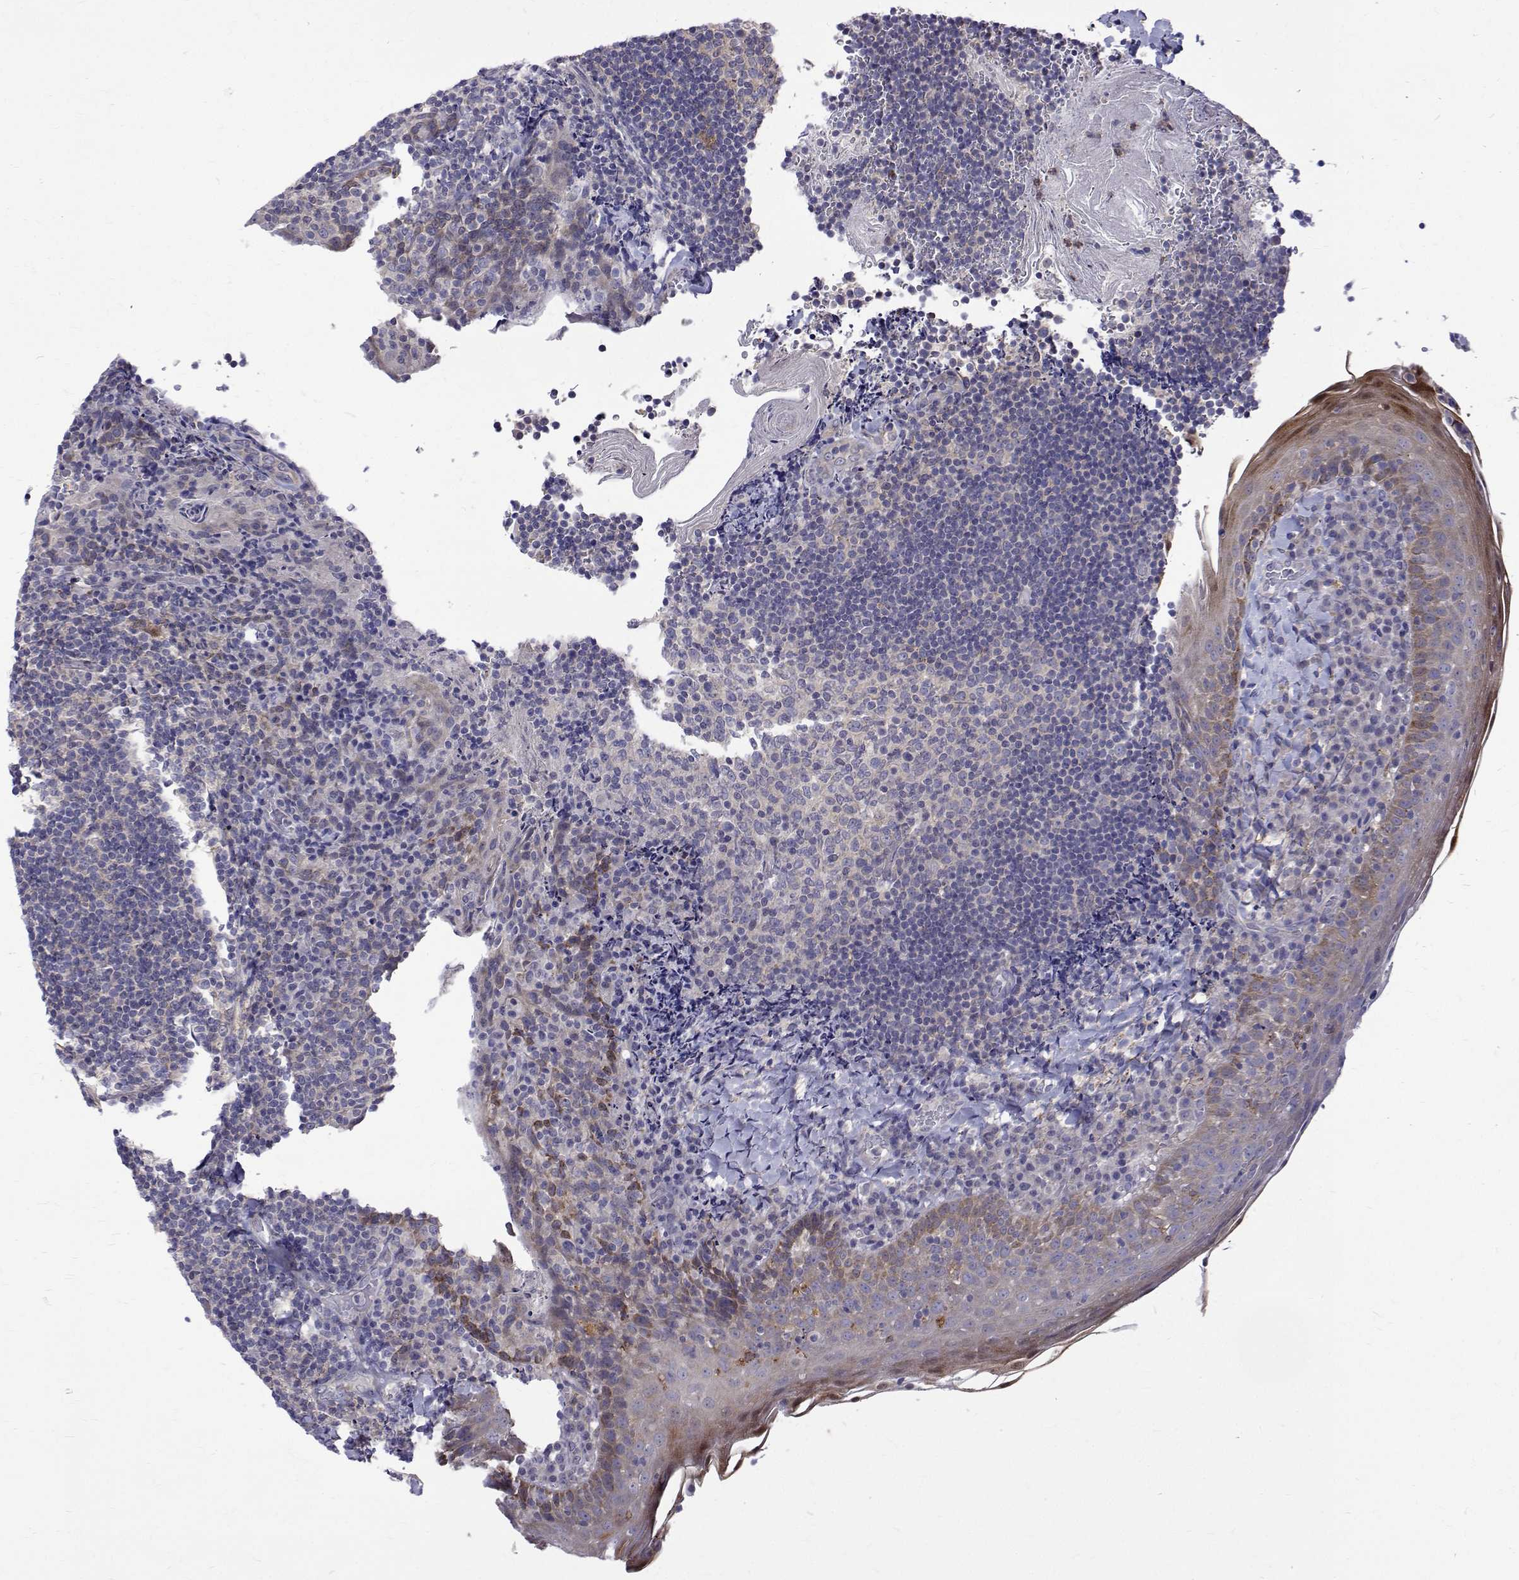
{"staining": {"intensity": "negative", "quantity": "none", "location": "none"}, "tissue": "tonsil", "cell_type": "Germinal center cells", "image_type": "normal", "snomed": [{"axis": "morphology", "description": "Normal tissue, NOS"}, {"axis": "topography", "description": "Tonsil"}], "caption": "High power microscopy image of an immunohistochemistry photomicrograph of benign tonsil, revealing no significant staining in germinal center cells.", "gene": "PADI1", "patient": {"sex": "female", "age": 10}}